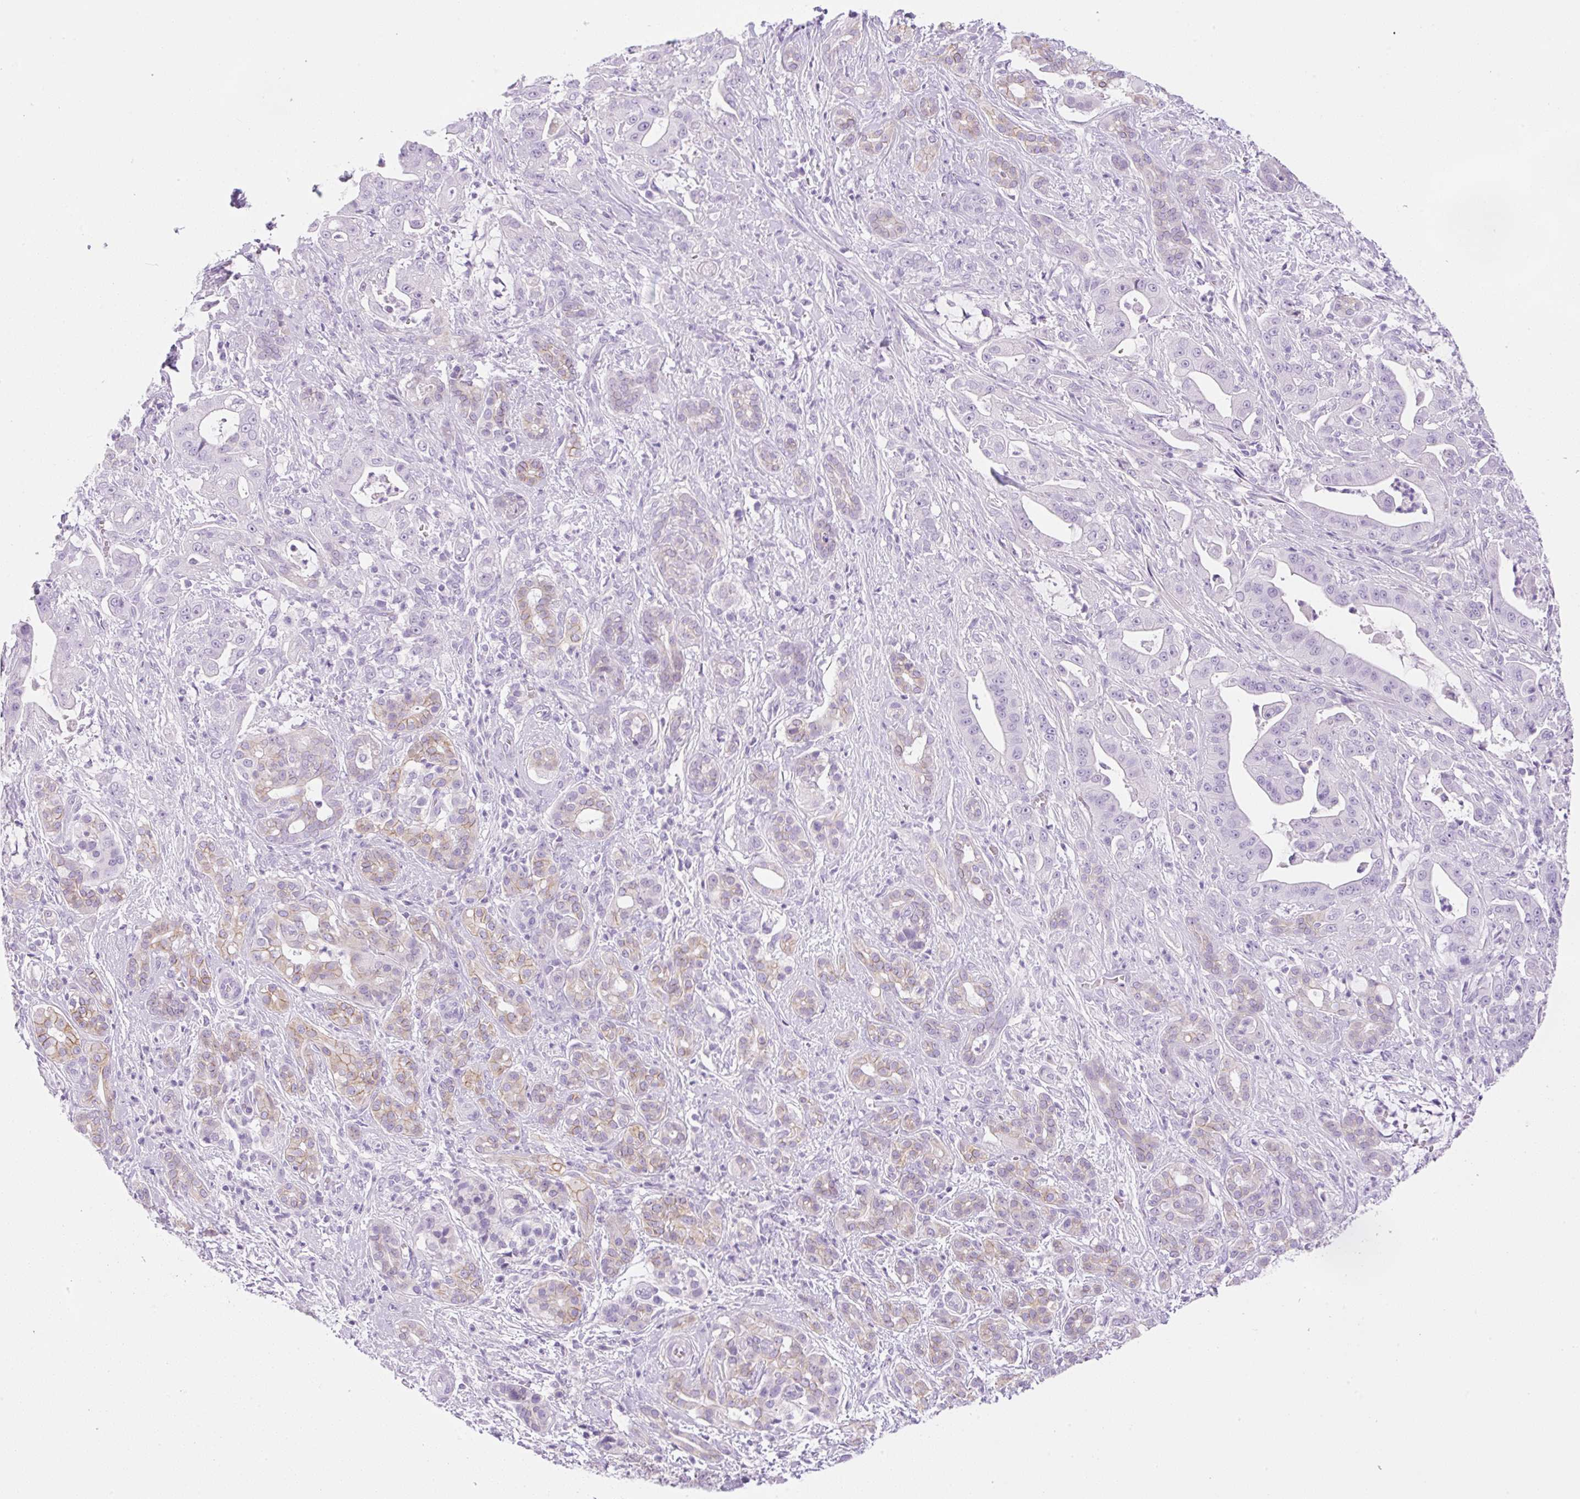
{"staining": {"intensity": "negative", "quantity": "none", "location": "none"}, "tissue": "pancreatic cancer", "cell_type": "Tumor cells", "image_type": "cancer", "snomed": [{"axis": "morphology", "description": "Adenocarcinoma, NOS"}, {"axis": "topography", "description": "Pancreas"}], "caption": "This image is of pancreatic cancer stained with immunohistochemistry (IHC) to label a protein in brown with the nuclei are counter-stained blue. There is no expression in tumor cells.", "gene": "PALM3", "patient": {"sex": "male", "age": 57}}